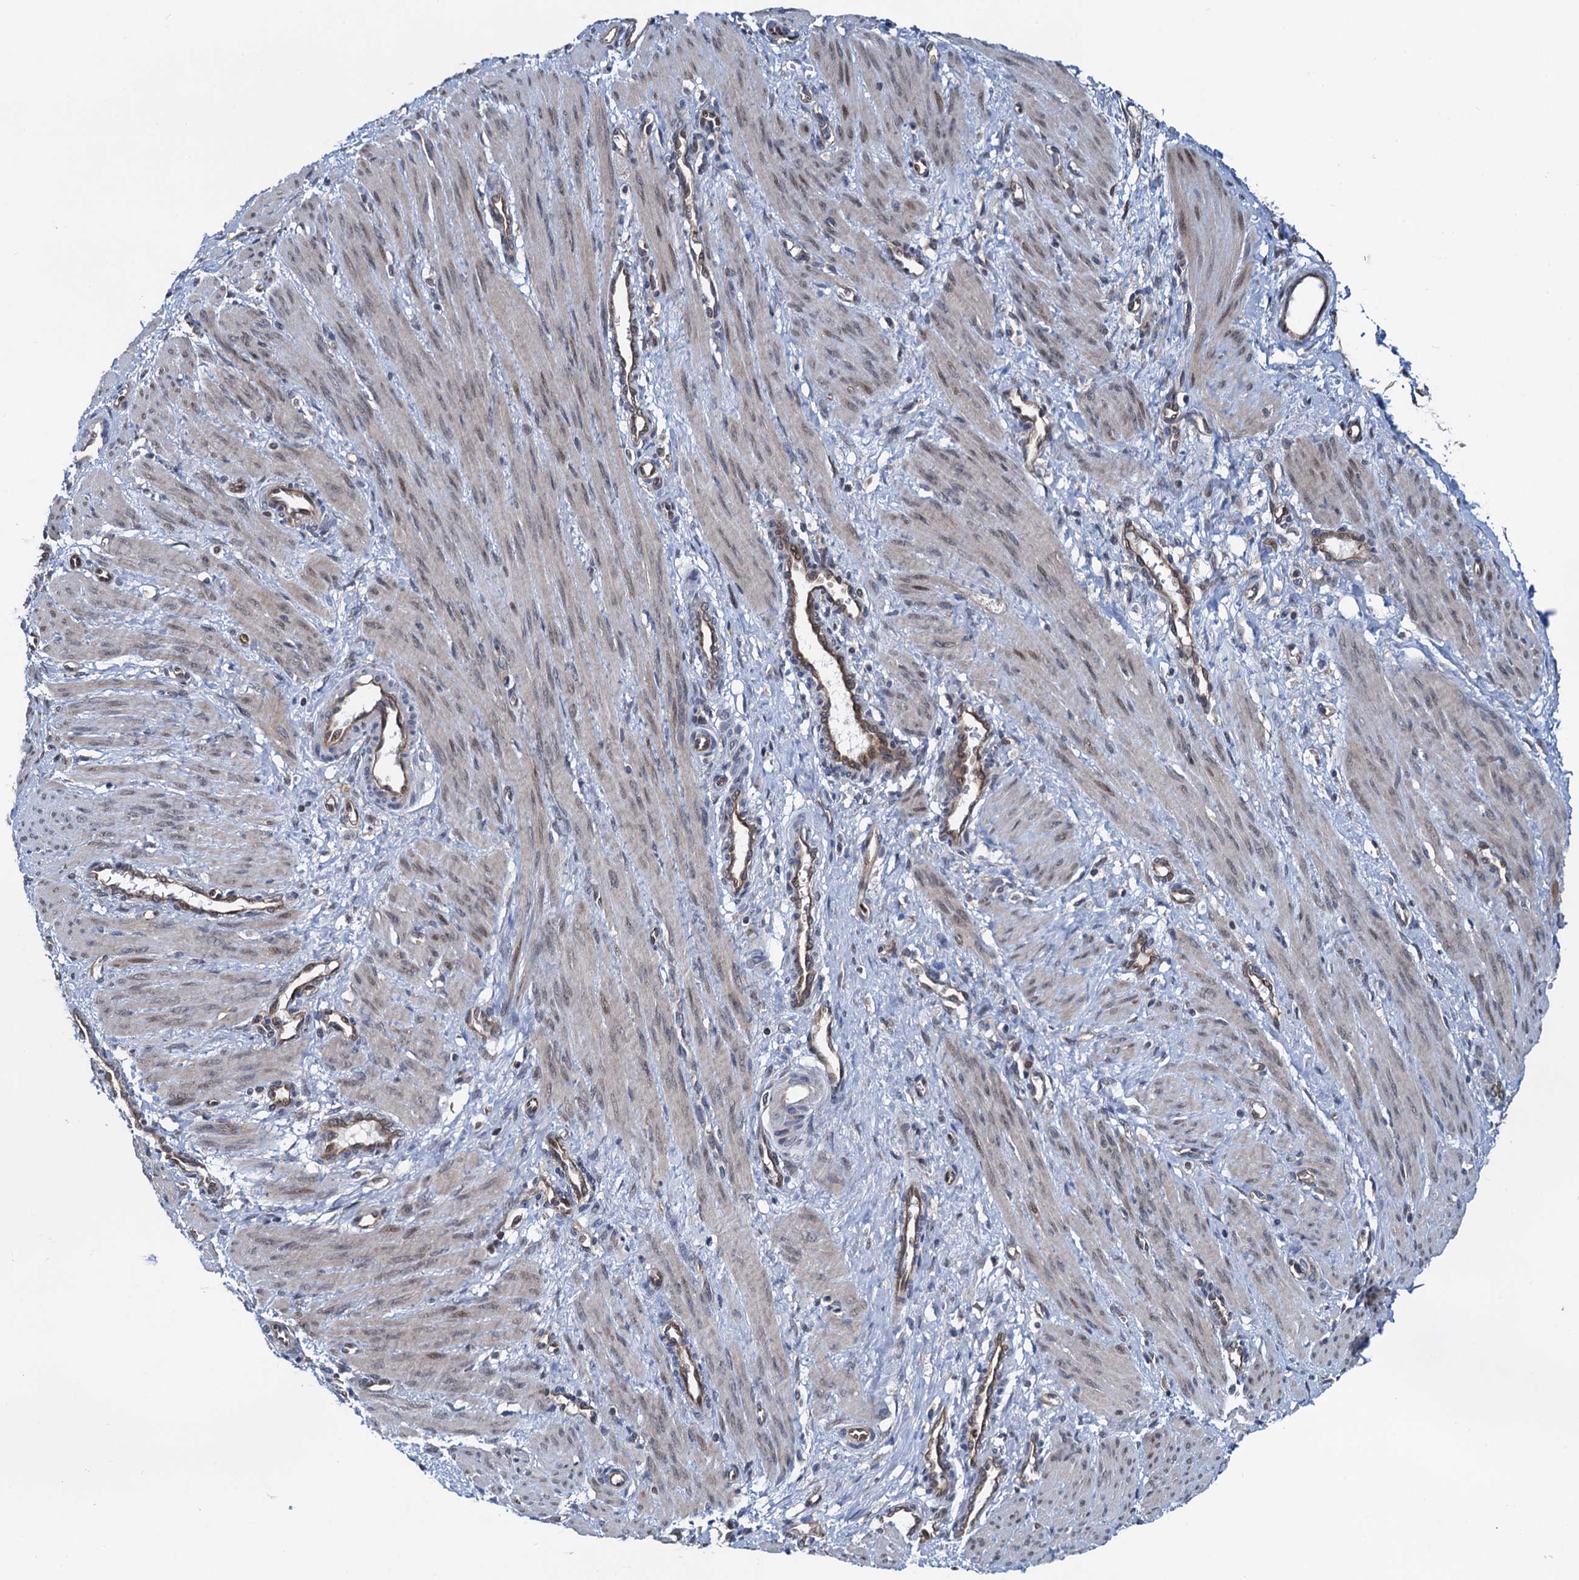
{"staining": {"intensity": "moderate", "quantity": "<25%", "location": "cytoplasmic/membranous,nuclear"}, "tissue": "smooth muscle", "cell_type": "Smooth muscle cells", "image_type": "normal", "snomed": [{"axis": "morphology", "description": "Normal tissue, NOS"}, {"axis": "topography", "description": "Endometrium"}], "caption": "Immunohistochemistry of benign human smooth muscle displays low levels of moderate cytoplasmic/membranous,nuclear staining in approximately <25% of smooth muscle cells. (Stains: DAB (3,3'-diaminobenzidine) in brown, nuclei in blue, Microscopy: brightfield microscopy at high magnification).", "gene": "RNF125", "patient": {"sex": "female", "age": 33}}